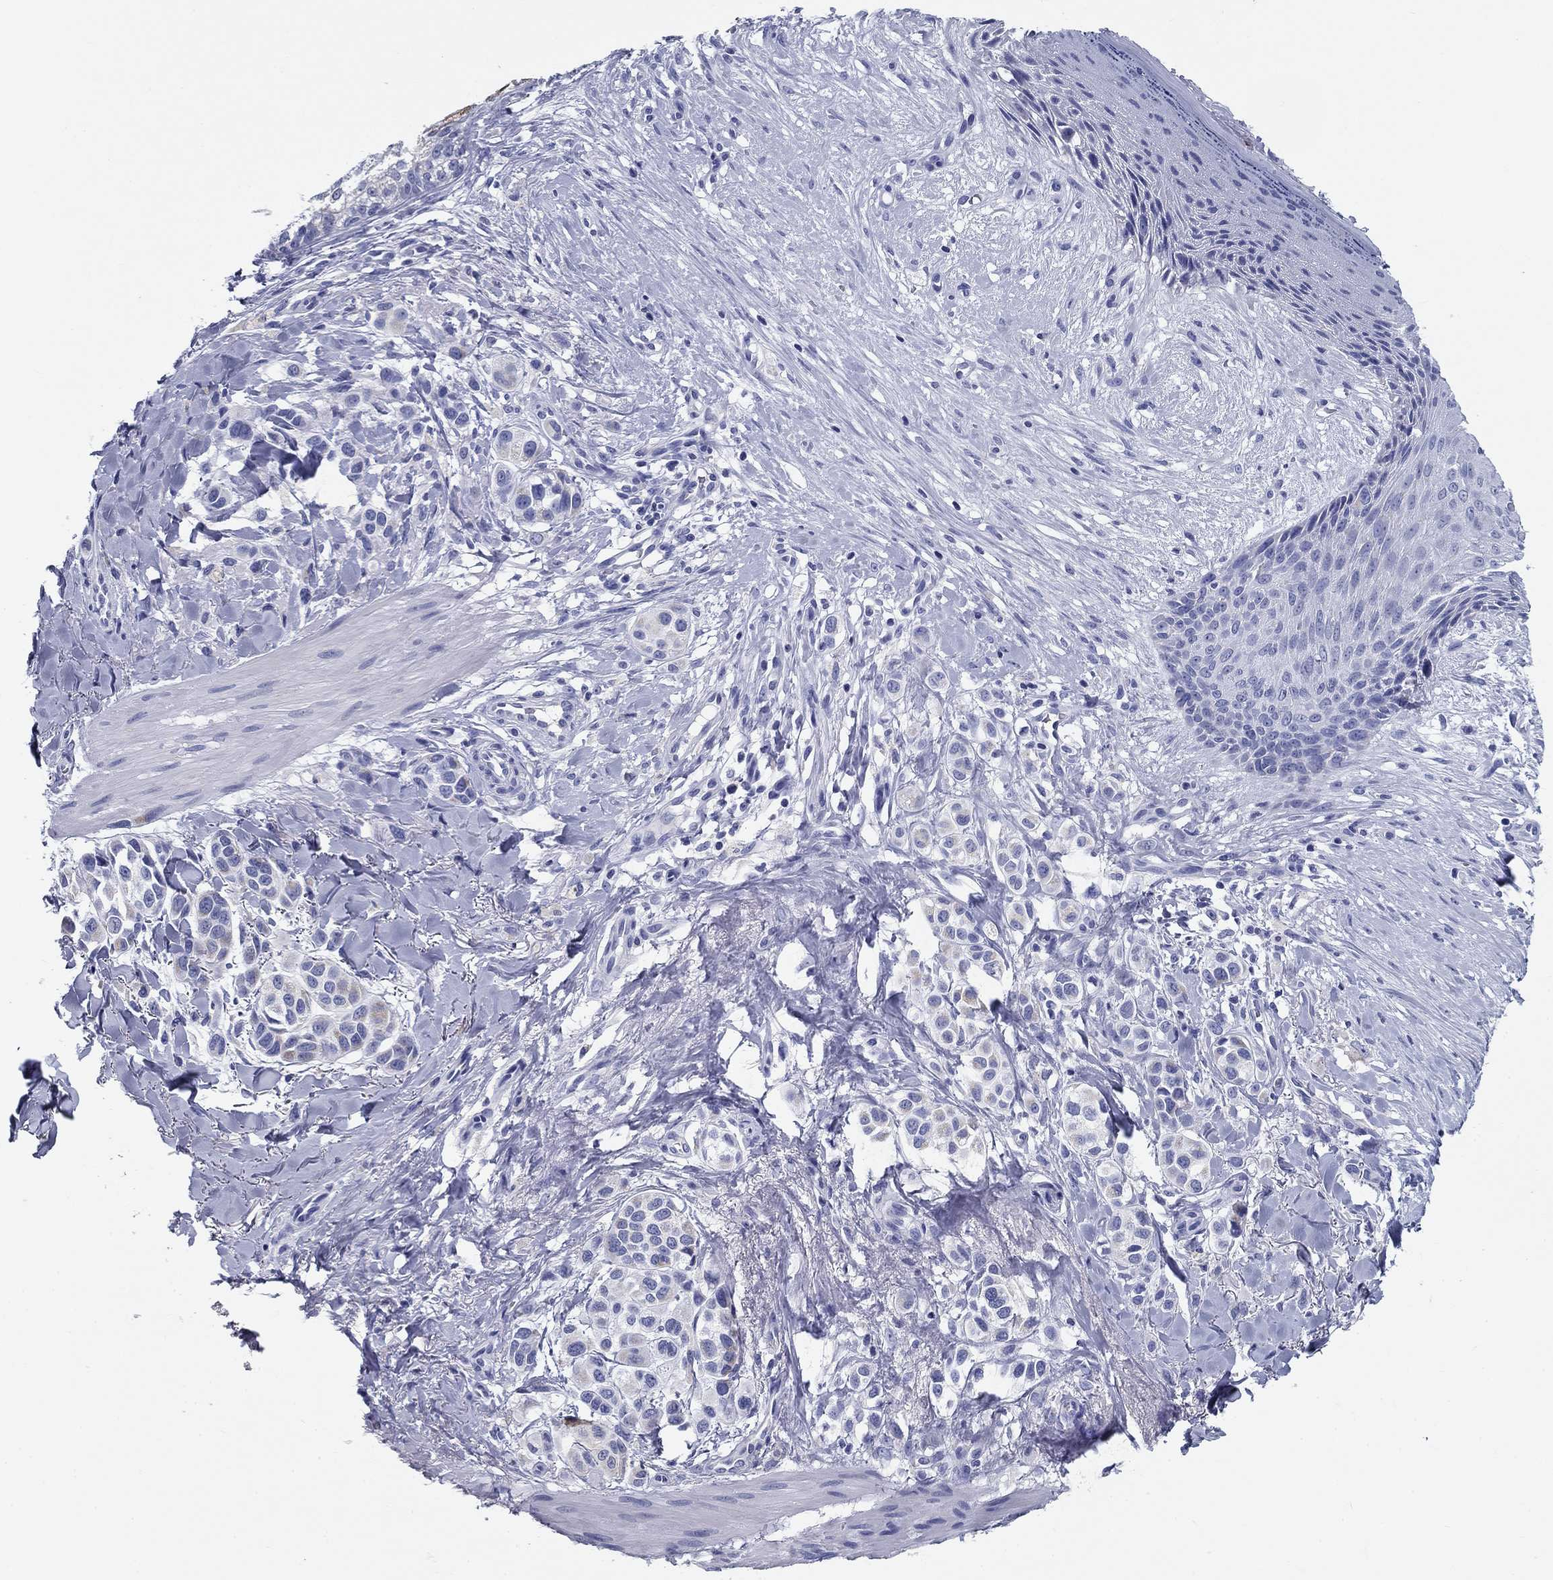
{"staining": {"intensity": "negative", "quantity": "none", "location": "none"}, "tissue": "melanoma", "cell_type": "Tumor cells", "image_type": "cancer", "snomed": [{"axis": "morphology", "description": "Malignant melanoma, NOS"}, {"axis": "topography", "description": "Skin"}], "caption": "This is an IHC histopathology image of human melanoma. There is no positivity in tumor cells.", "gene": "UPB1", "patient": {"sex": "male", "age": 57}}